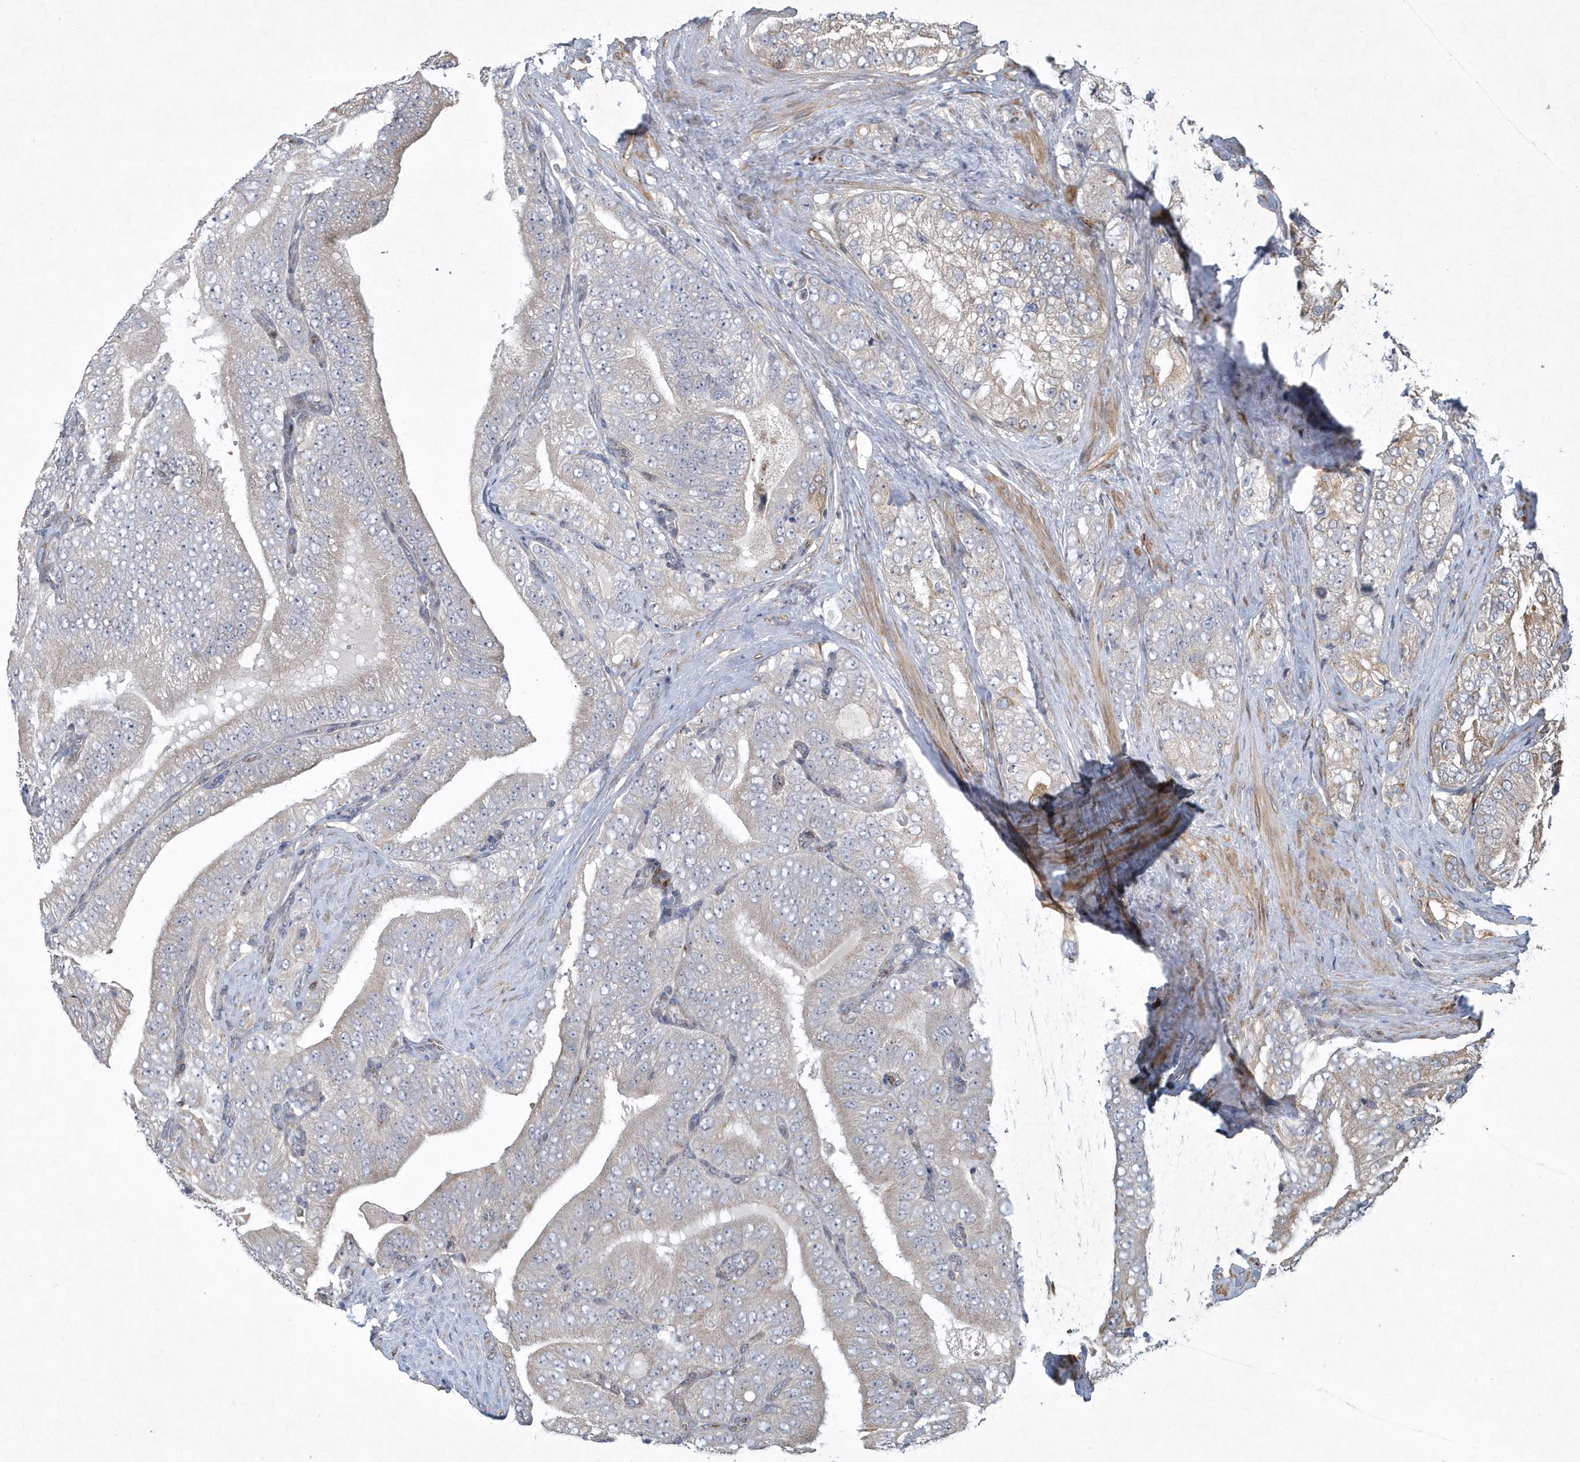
{"staining": {"intensity": "negative", "quantity": "none", "location": "none"}, "tissue": "prostate cancer", "cell_type": "Tumor cells", "image_type": "cancer", "snomed": [{"axis": "morphology", "description": "Adenocarcinoma, High grade"}, {"axis": "topography", "description": "Prostate"}], "caption": "Tumor cells are negative for brown protein staining in prostate adenocarcinoma (high-grade).", "gene": "N4BP2", "patient": {"sex": "male", "age": 58}}